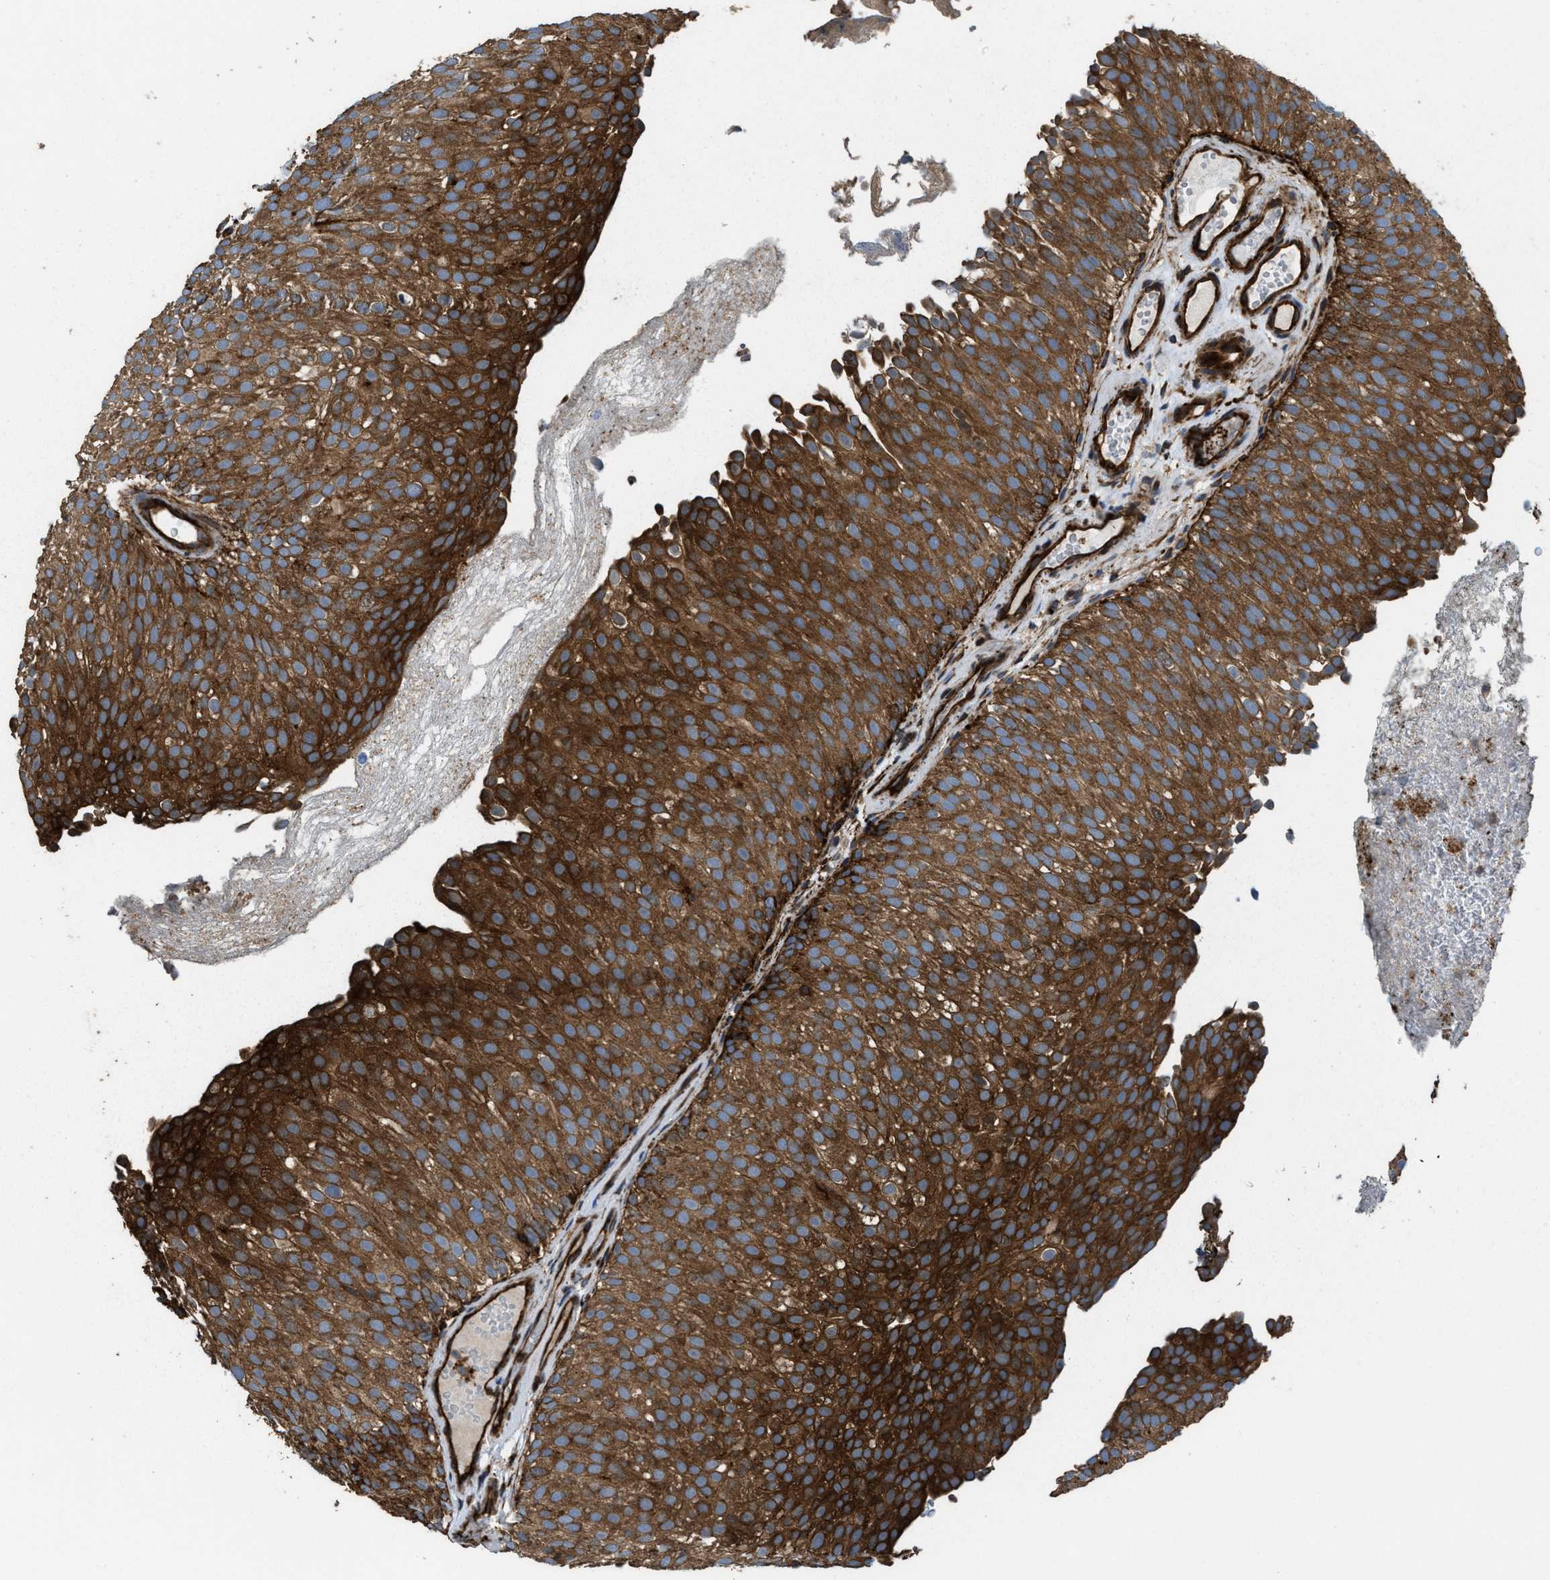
{"staining": {"intensity": "strong", "quantity": ">75%", "location": "cytoplasmic/membranous"}, "tissue": "urothelial cancer", "cell_type": "Tumor cells", "image_type": "cancer", "snomed": [{"axis": "morphology", "description": "Urothelial carcinoma, Low grade"}, {"axis": "topography", "description": "Urinary bladder"}], "caption": "IHC photomicrograph of neoplastic tissue: human low-grade urothelial carcinoma stained using immunohistochemistry displays high levels of strong protein expression localized specifically in the cytoplasmic/membranous of tumor cells, appearing as a cytoplasmic/membranous brown color.", "gene": "EGLN1", "patient": {"sex": "male", "age": 78}}